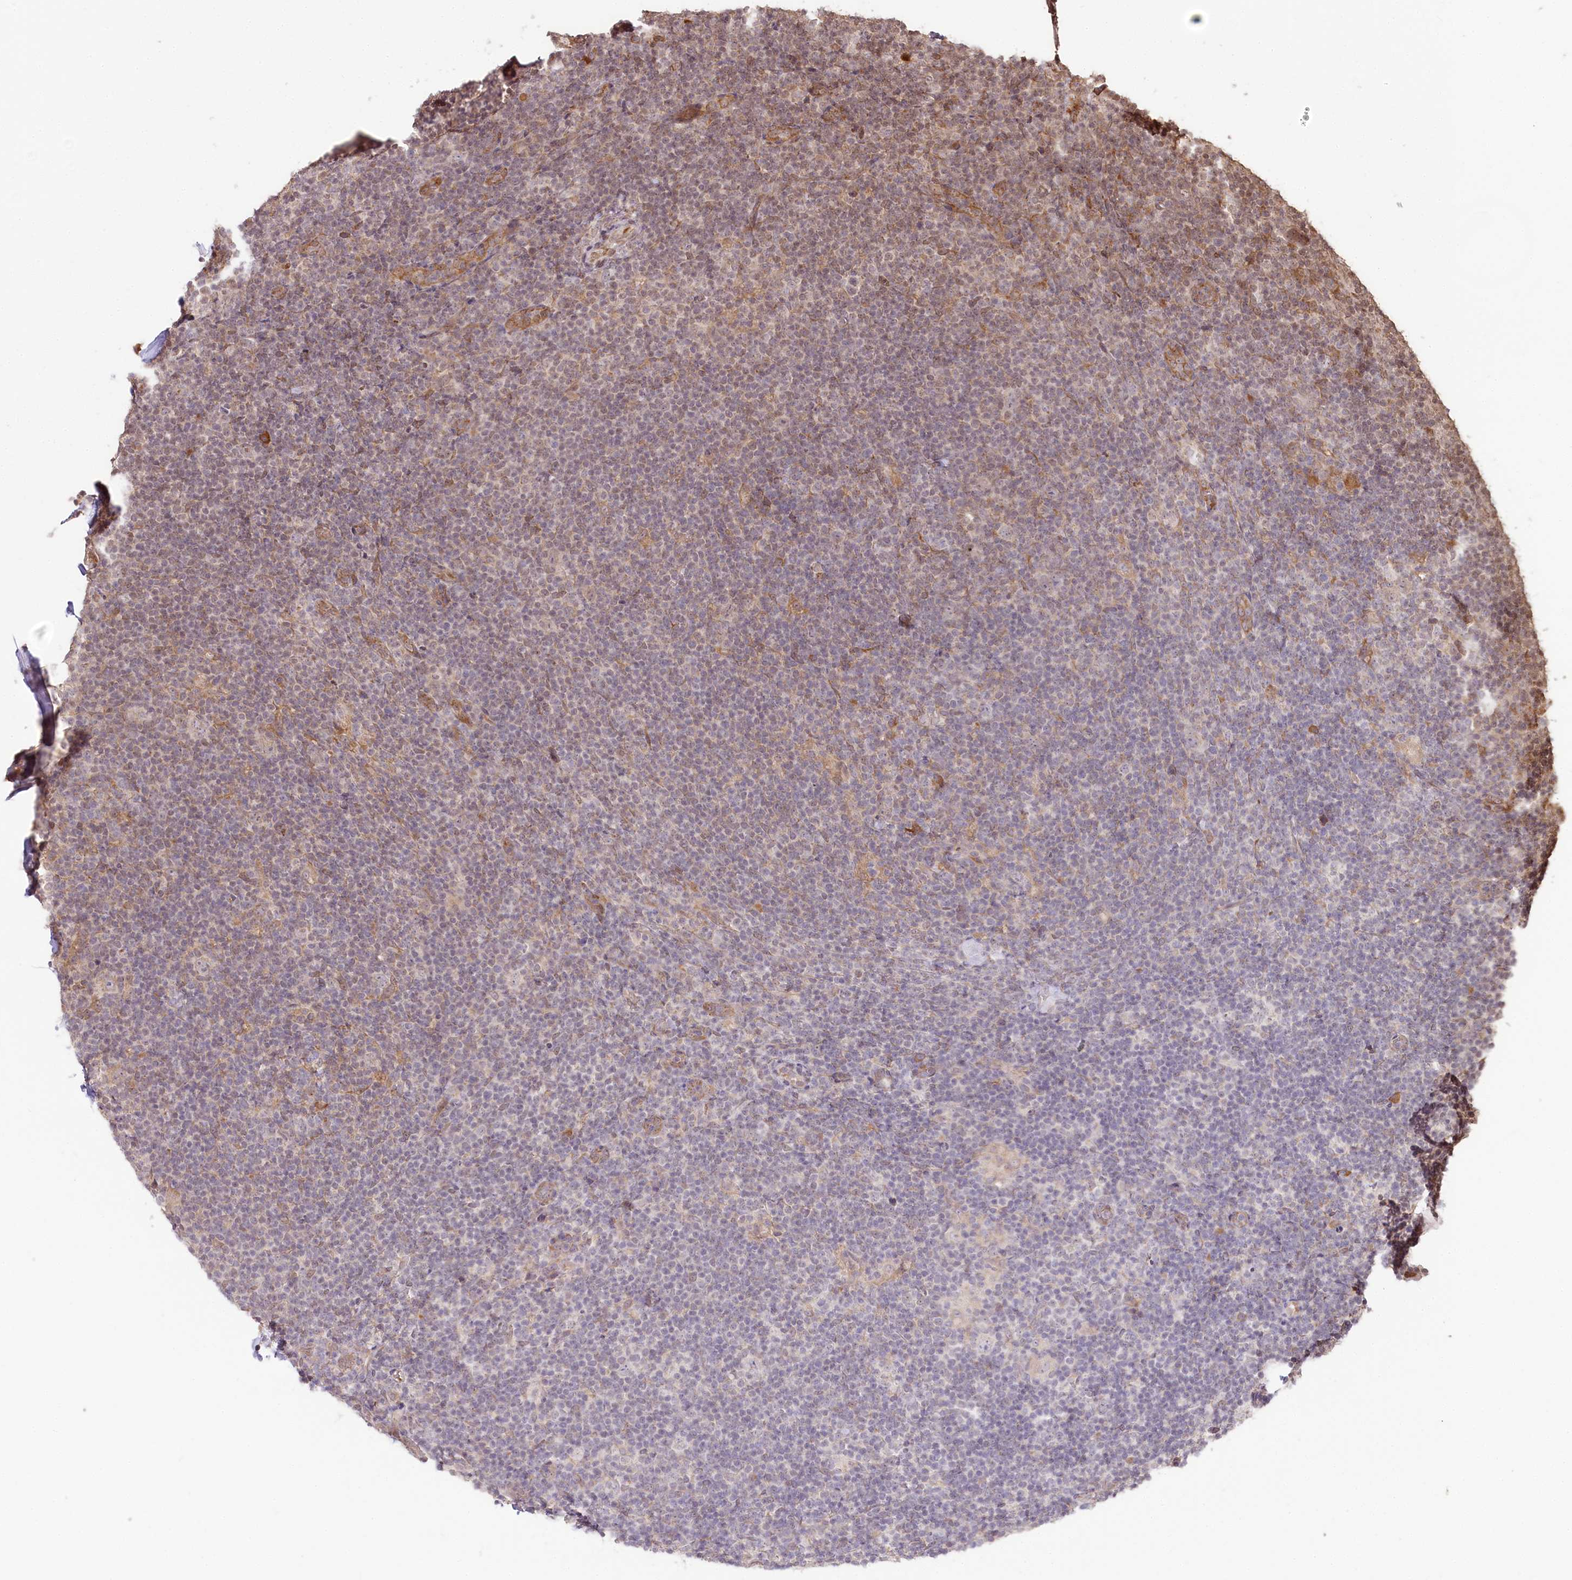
{"staining": {"intensity": "negative", "quantity": "none", "location": "none"}, "tissue": "lymphoma", "cell_type": "Tumor cells", "image_type": "cancer", "snomed": [{"axis": "morphology", "description": "Hodgkin's disease, NOS"}, {"axis": "topography", "description": "Lymph node"}], "caption": "DAB immunohistochemical staining of Hodgkin's disease shows no significant positivity in tumor cells.", "gene": "ENSG00000144785", "patient": {"sex": "female", "age": 57}}